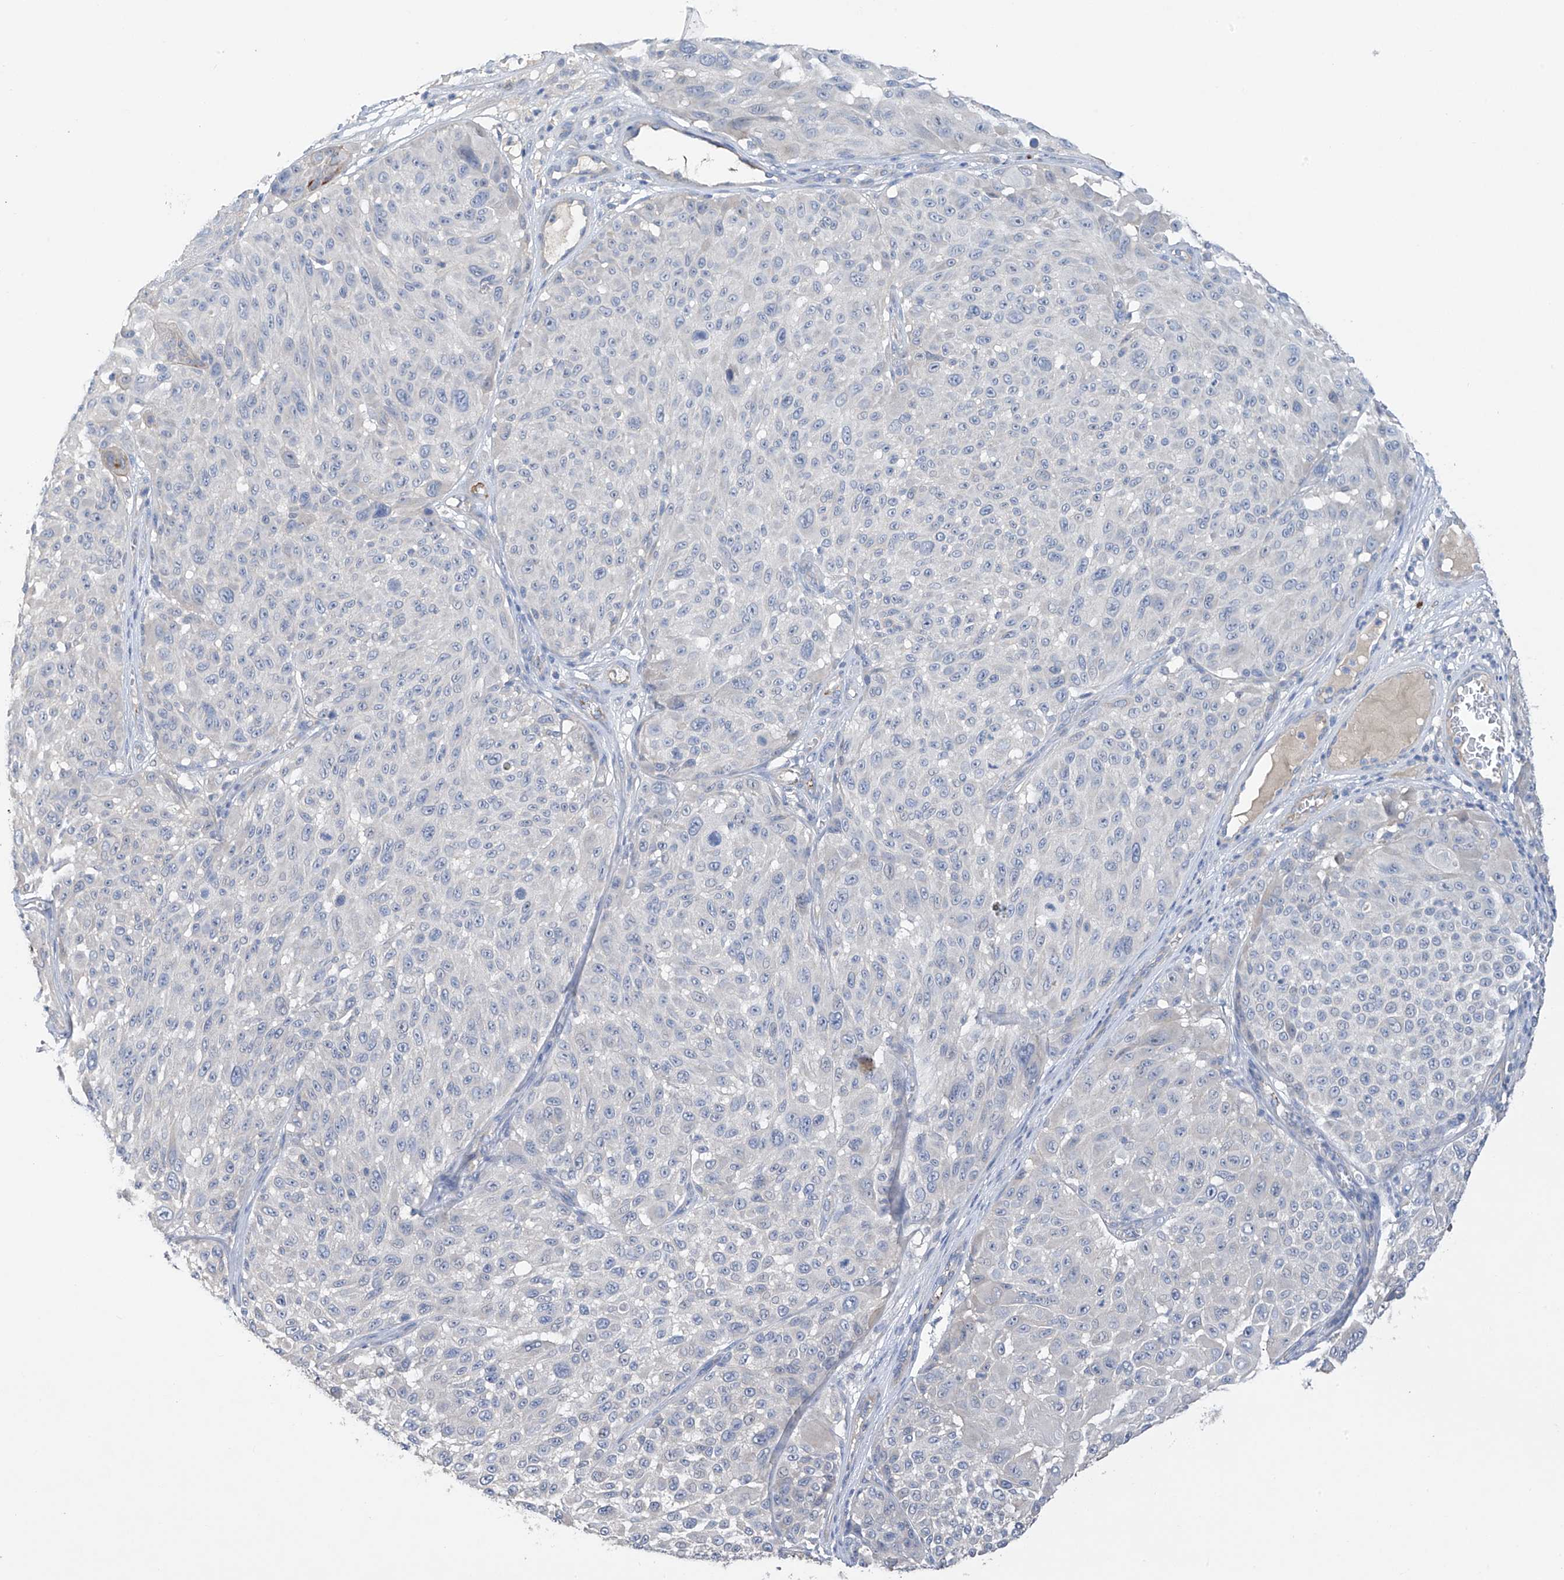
{"staining": {"intensity": "negative", "quantity": "none", "location": "none"}, "tissue": "melanoma", "cell_type": "Tumor cells", "image_type": "cancer", "snomed": [{"axis": "morphology", "description": "Malignant melanoma, NOS"}, {"axis": "topography", "description": "Skin"}], "caption": "This is an immunohistochemistry image of malignant melanoma. There is no expression in tumor cells.", "gene": "PRSS12", "patient": {"sex": "male", "age": 83}}